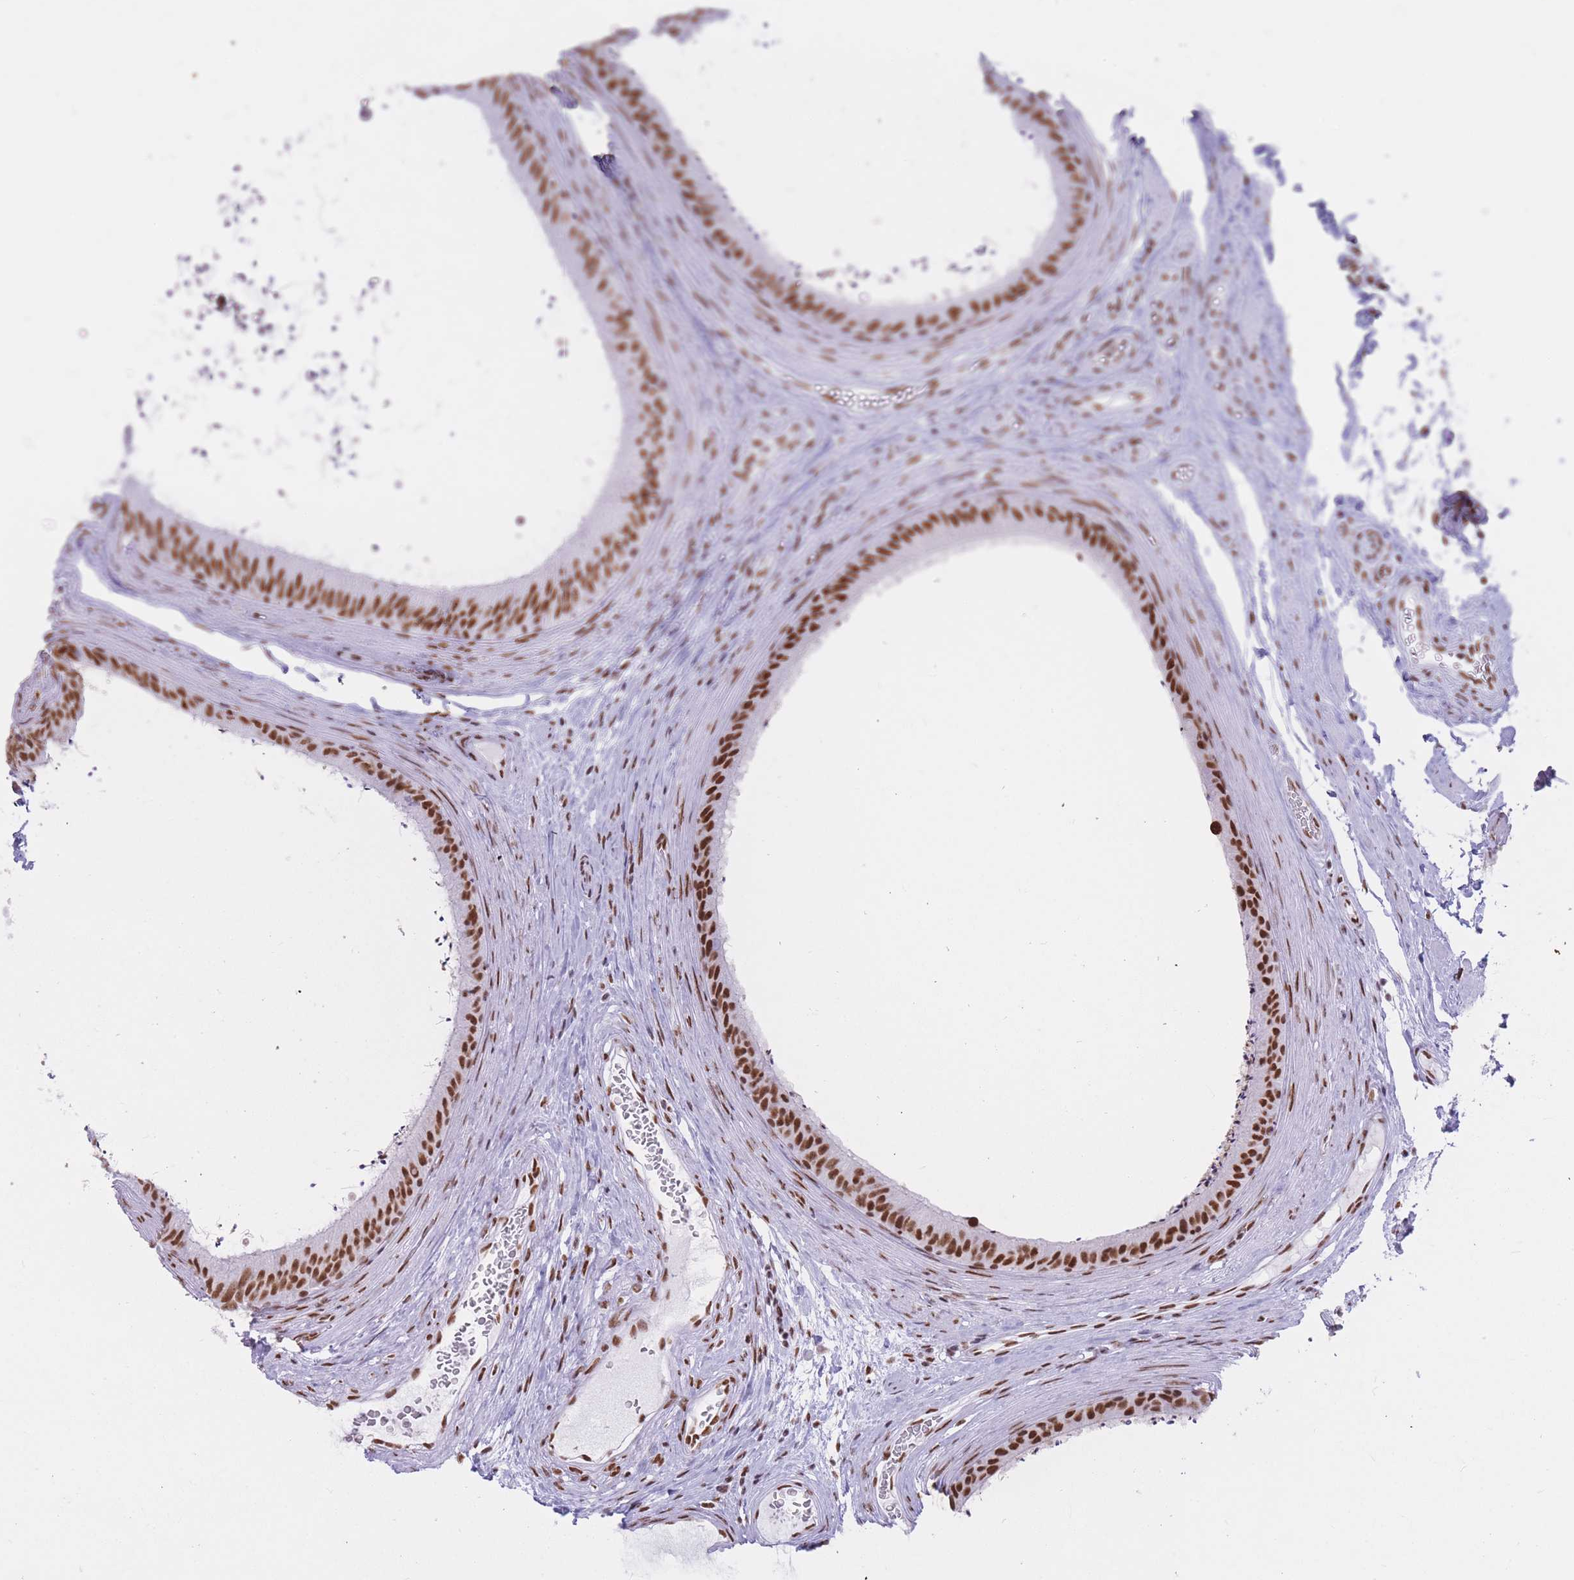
{"staining": {"intensity": "strong", "quantity": ">75%", "location": "nuclear"}, "tissue": "epididymis", "cell_type": "Glandular cells", "image_type": "normal", "snomed": [{"axis": "morphology", "description": "Normal tissue, NOS"}, {"axis": "topography", "description": "Testis"}, {"axis": "topography", "description": "Epididymis"}], "caption": "Human epididymis stained for a protein (brown) demonstrates strong nuclear positive expression in approximately >75% of glandular cells.", "gene": "HNRNPUL1", "patient": {"sex": "male", "age": 41}}